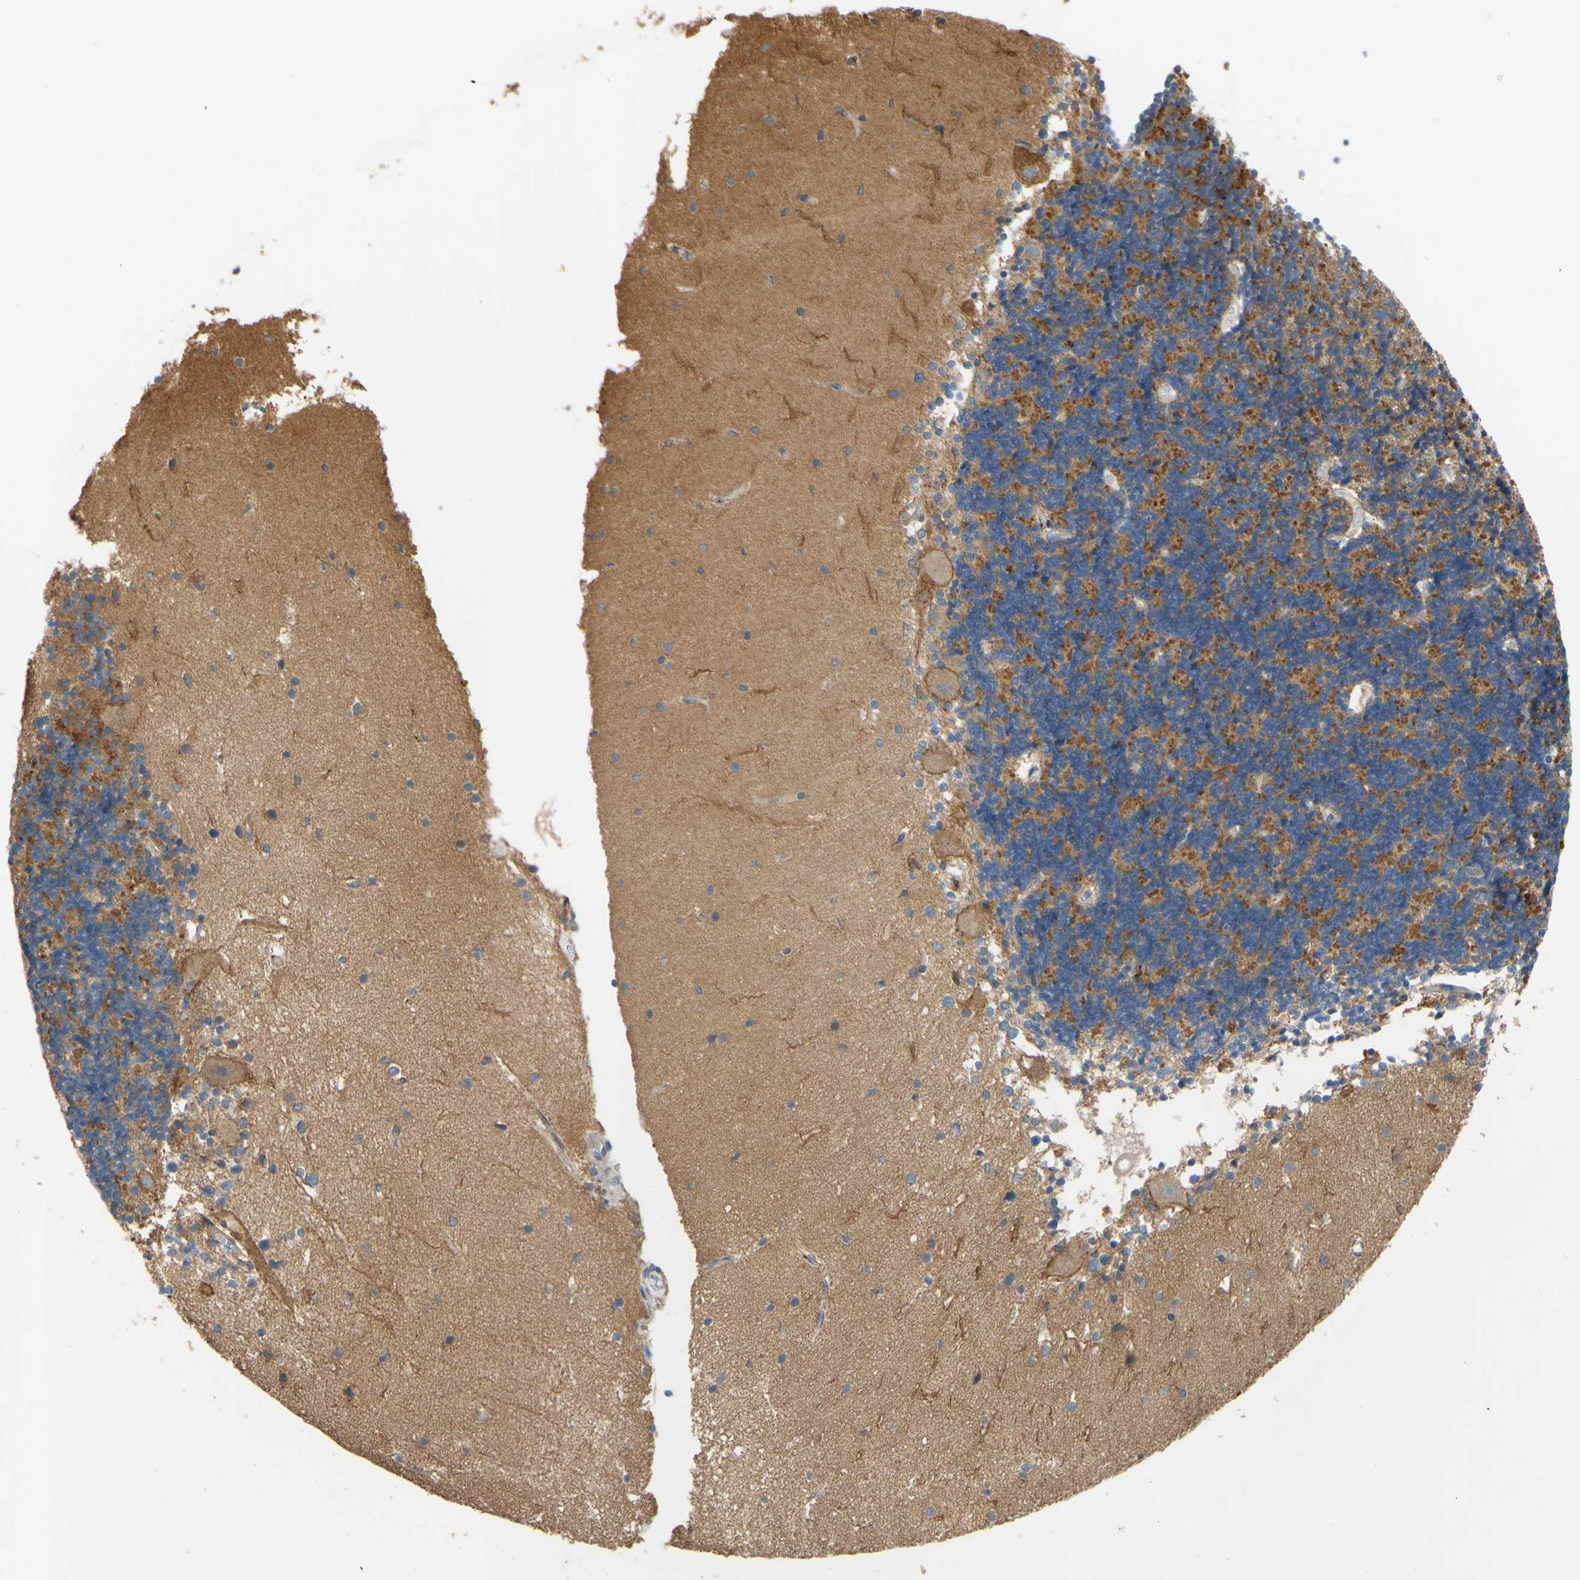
{"staining": {"intensity": "moderate", "quantity": "25%-75%", "location": "cytoplasmic/membranous"}, "tissue": "cerebellum", "cell_type": "Cells in granular layer", "image_type": "normal", "snomed": [{"axis": "morphology", "description": "Normal tissue, NOS"}, {"axis": "topography", "description": "Cerebellum"}], "caption": "Brown immunohistochemical staining in unremarkable human cerebellum demonstrates moderate cytoplasmic/membranous expression in approximately 25%-75% of cells in granular layer.", "gene": "POR", "patient": {"sex": "female", "age": 54}}